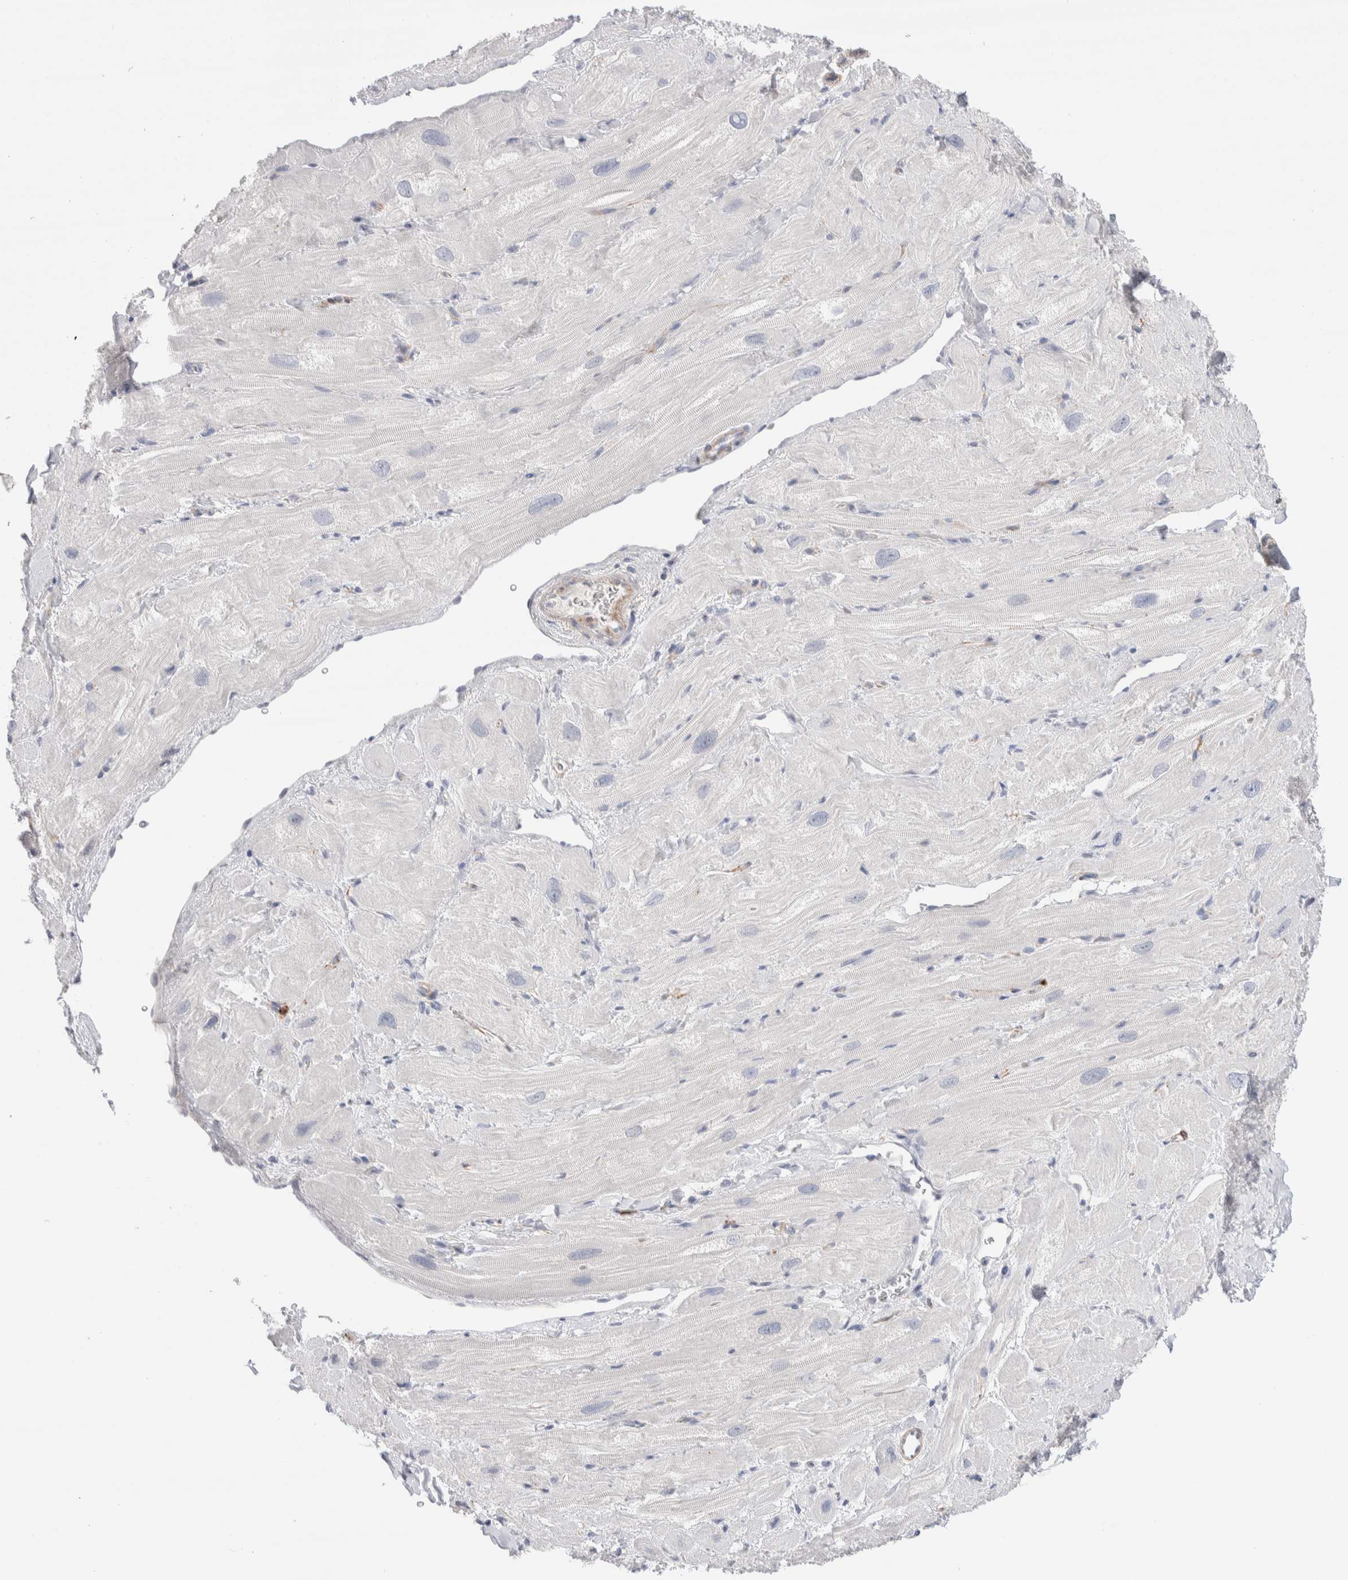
{"staining": {"intensity": "negative", "quantity": "none", "location": "none"}, "tissue": "heart muscle", "cell_type": "Cardiomyocytes", "image_type": "normal", "snomed": [{"axis": "morphology", "description": "Normal tissue, NOS"}, {"axis": "topography", "description": "Heart"}], "caption": "Heart muscle stained for a protein using immunohistochemistry demonstrates no positivity cardiomyocytes.", "gene": "SEPTIN4", "patient": {"sex": "male", "age": 49}}